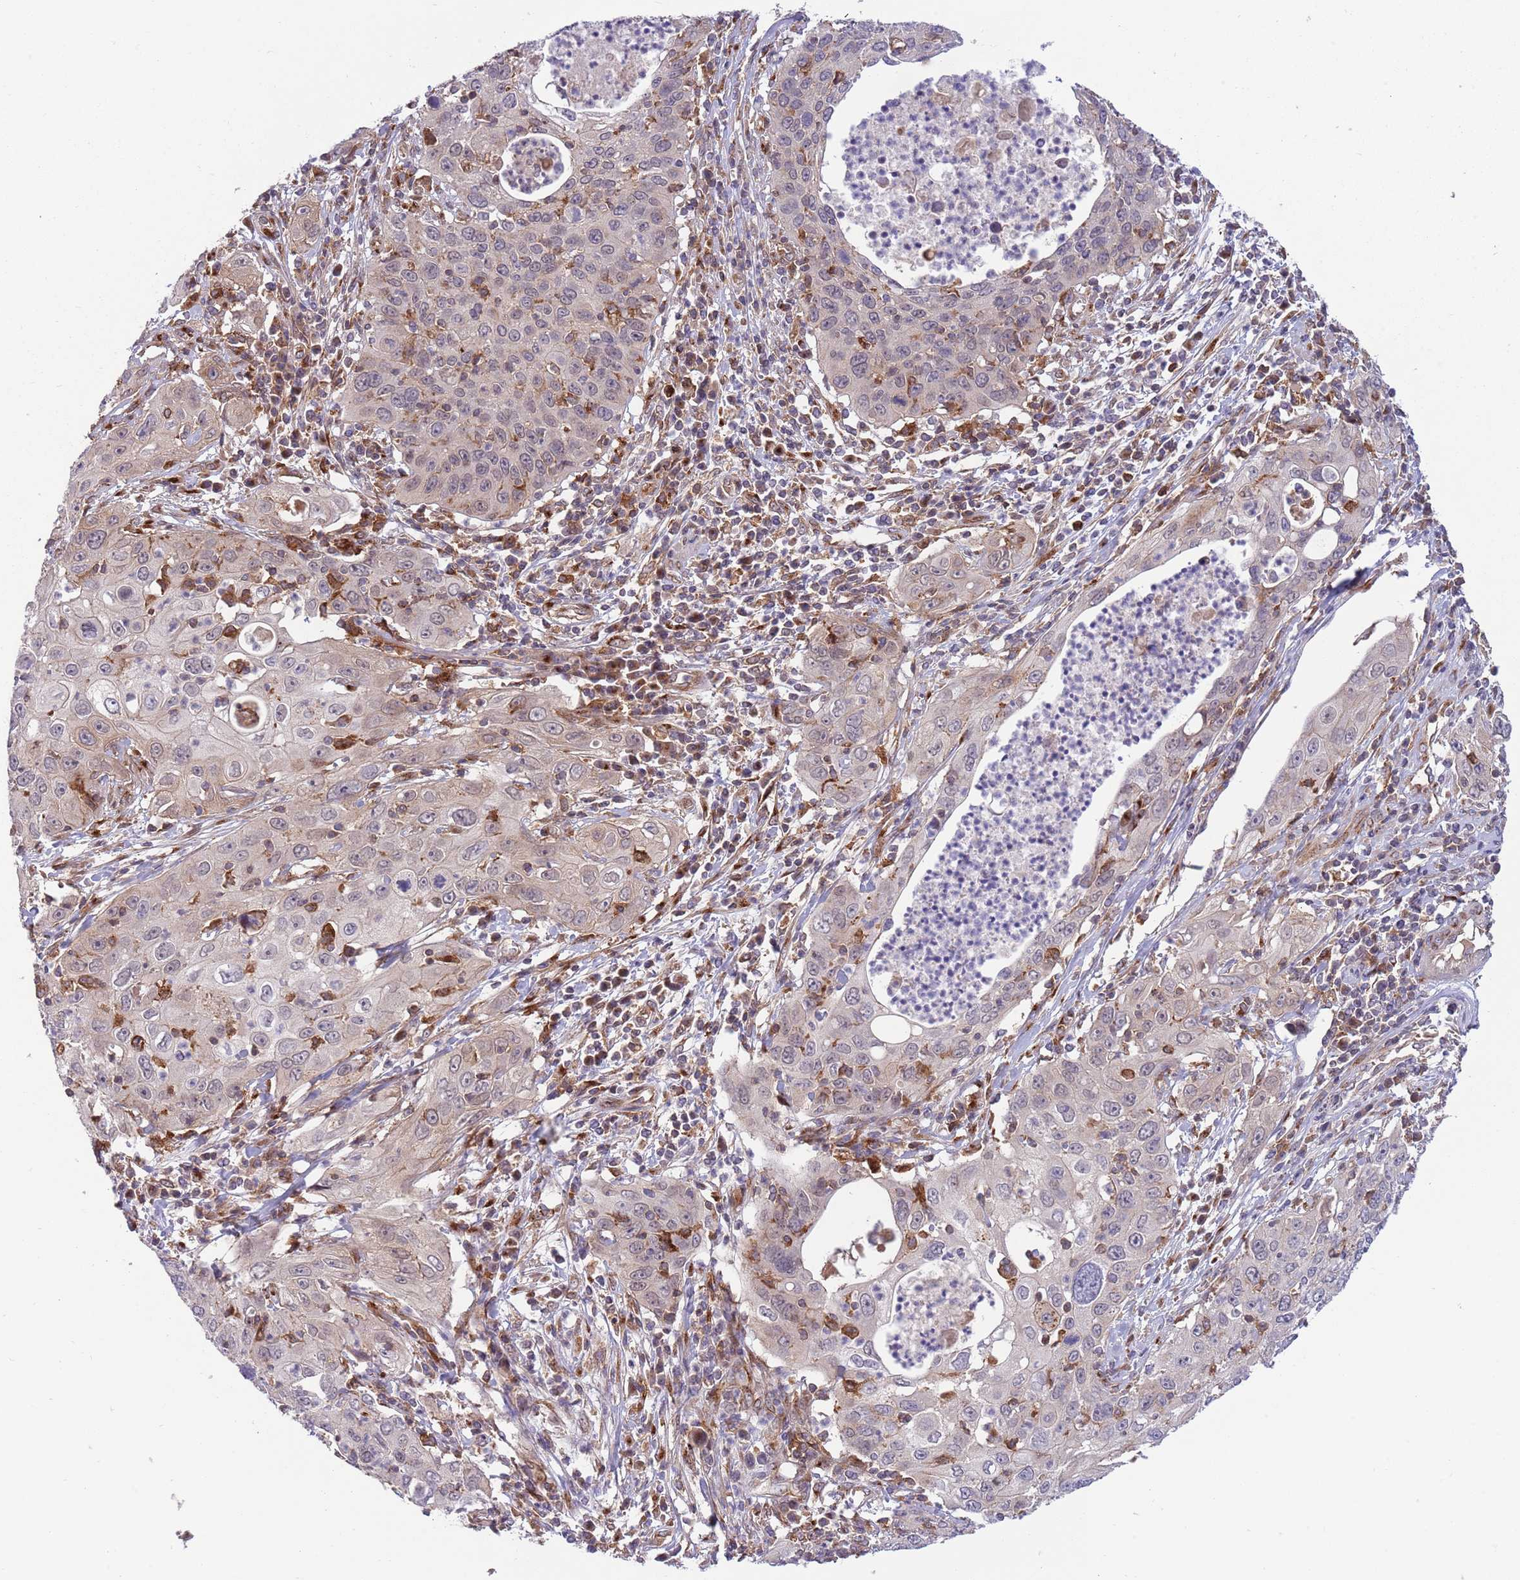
{"staining": {"intensity": "negative", "quantity": "none", "location": "none"}, "tissue": "cervical cancer", "cell_type": "Tumor cells", "image_type": "cancer", "snomed": [{"axis": "morphology", "description": "Squamous cell carcinoma, NOS"}, {"axis": "topography", "description": "Cervix"}], "caption": "IHC micrograph of human squamous cell carcinoma (cervical) stained for a protein (brown), which demonstrates no staining in tumor cells.", "gene": "BTBD7", "patient": {"sex": "female", "age": 36}}